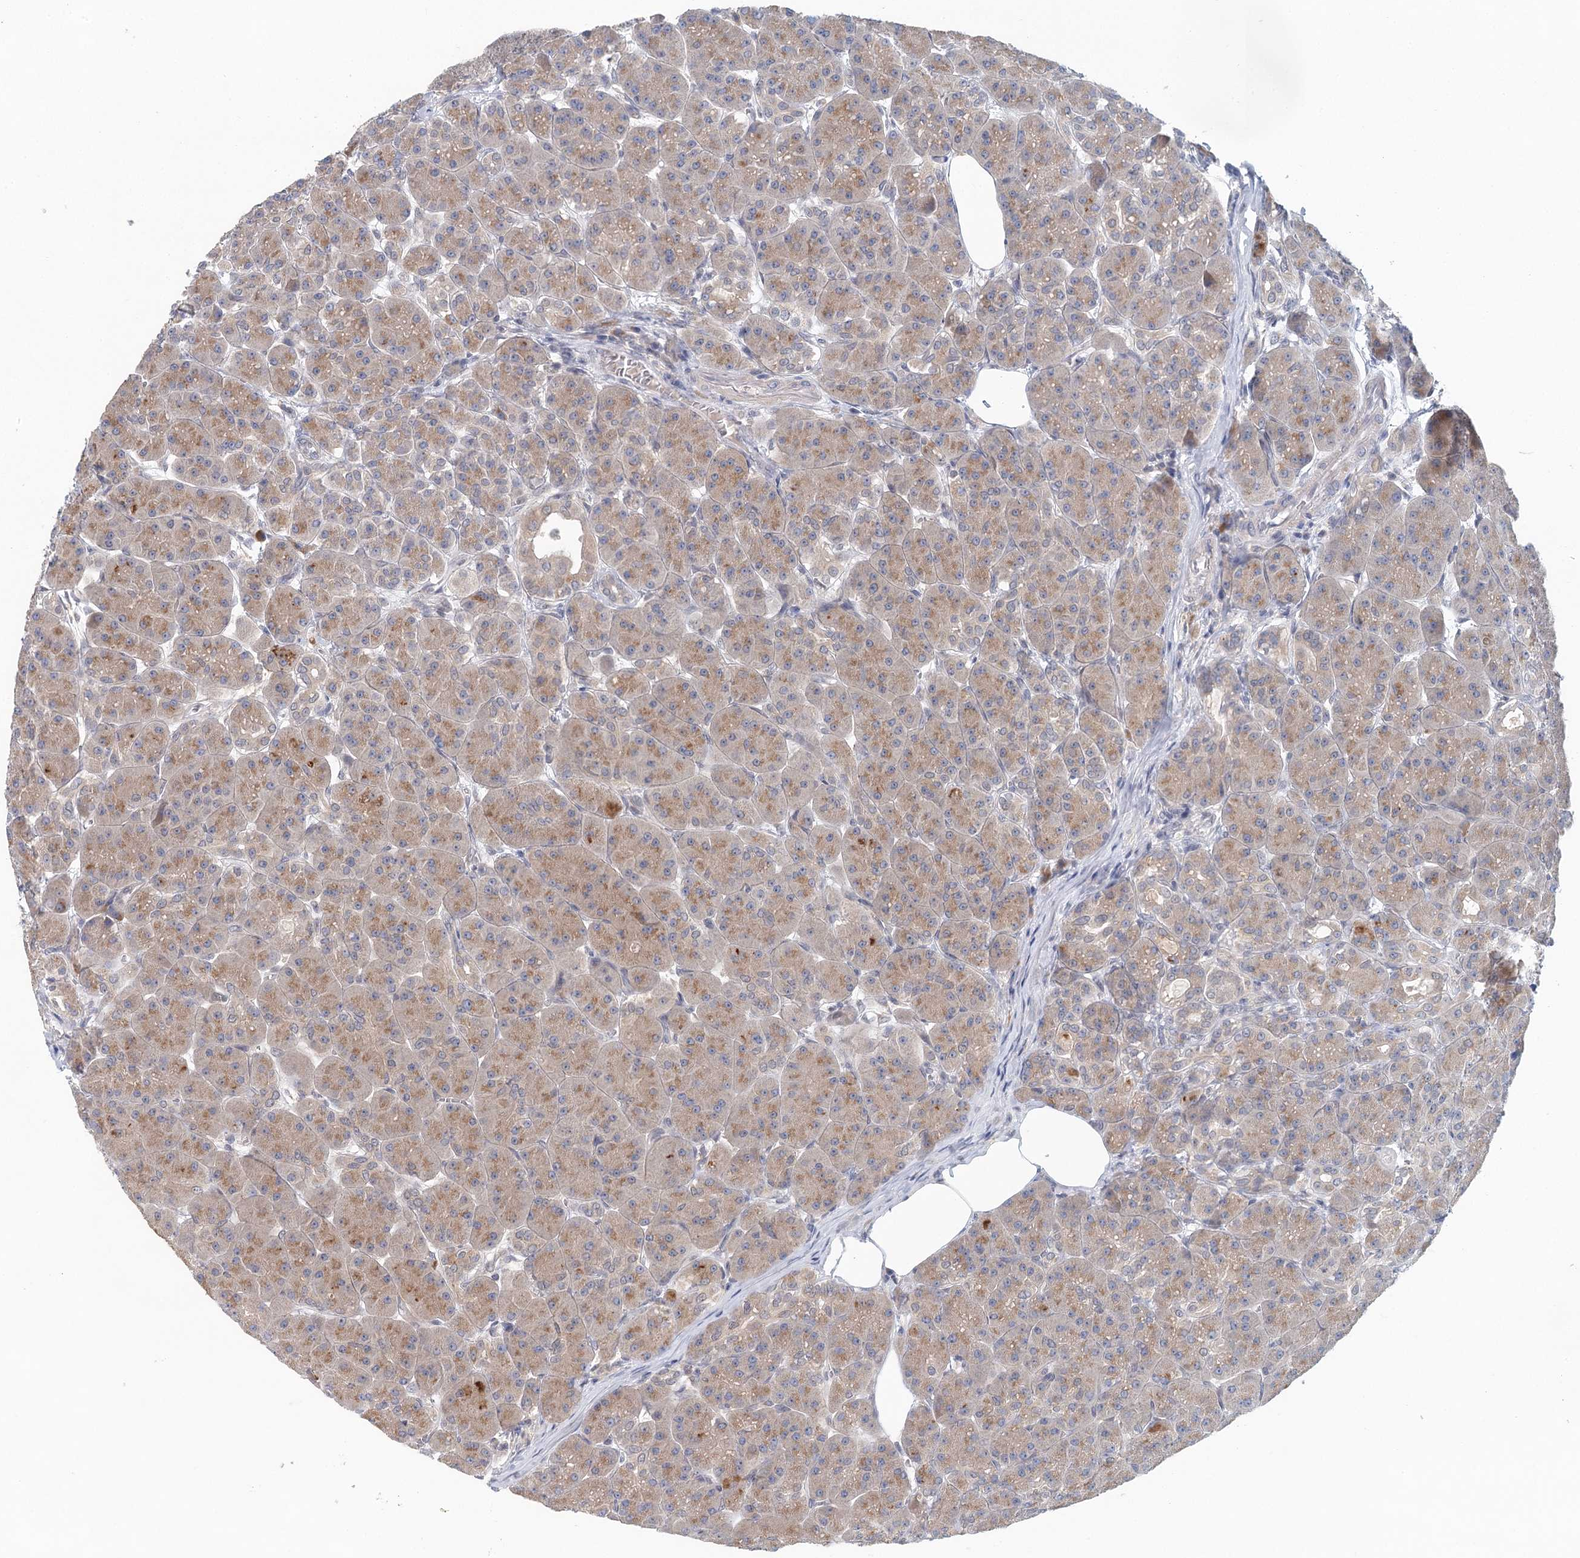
{"staining": {"intensity": "moderate", "quantity": ">75%", "location": "cytoplasmic/membranous"}, "tissue": "pancreas", "cell_type": "Exocrine glandular cells", "image_type": "normal", "snomed": [{"axis": "morphology", "description": "Normal tissue, NOS"}, {"axis": "topography", "description": "Pancreas"}], "caption": "Immunohistochemistry (IHC) photomicrograph of unremarkable pancreas: pancreas stained using immunohistochemistry shows medium levels of moderate protein expression localized specifically in the cytoplasmic/membranous of exocrine glandular cells, appearing as a cytoplasmic/membranous brown color.", "gene": "BLTP1", "patient": {"sex": "male", "age": 63}}